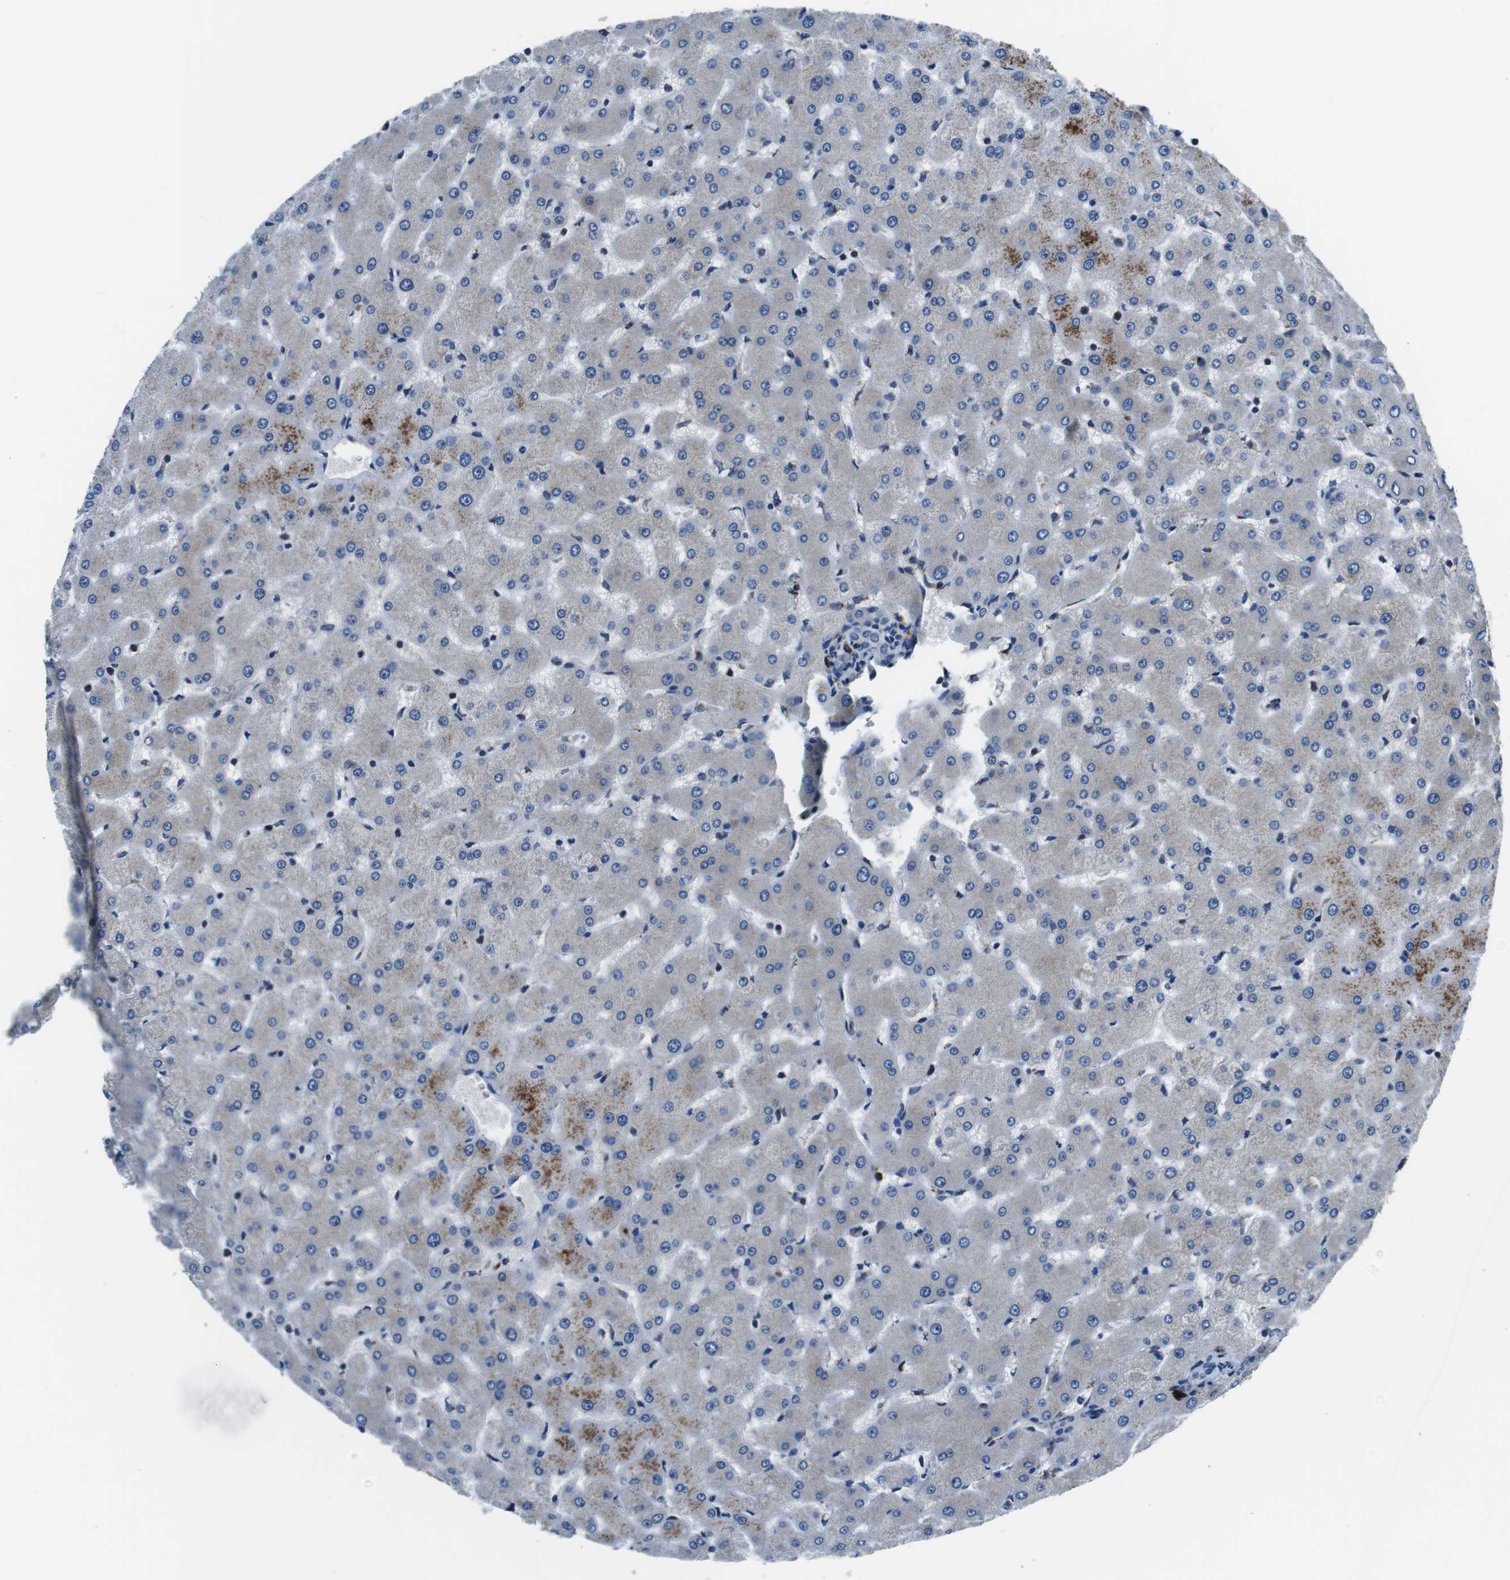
{"staining": {"intensity": "negative", "quantity": "none", "location": "none"}, "tissue": "liver", "cell_type": "Cholangiocytes", "image_type": "normal", "snomed": [{"axis": "morphology", "description": "Normal tissue, NOS"}, {"axis": "topography", "description": "Liver"}], "caption": "Image shows no protein positivity in cholangiocytes of benign liver.", "gene": "NUCB2", "patient": {"sex": "female", "age": 63}}